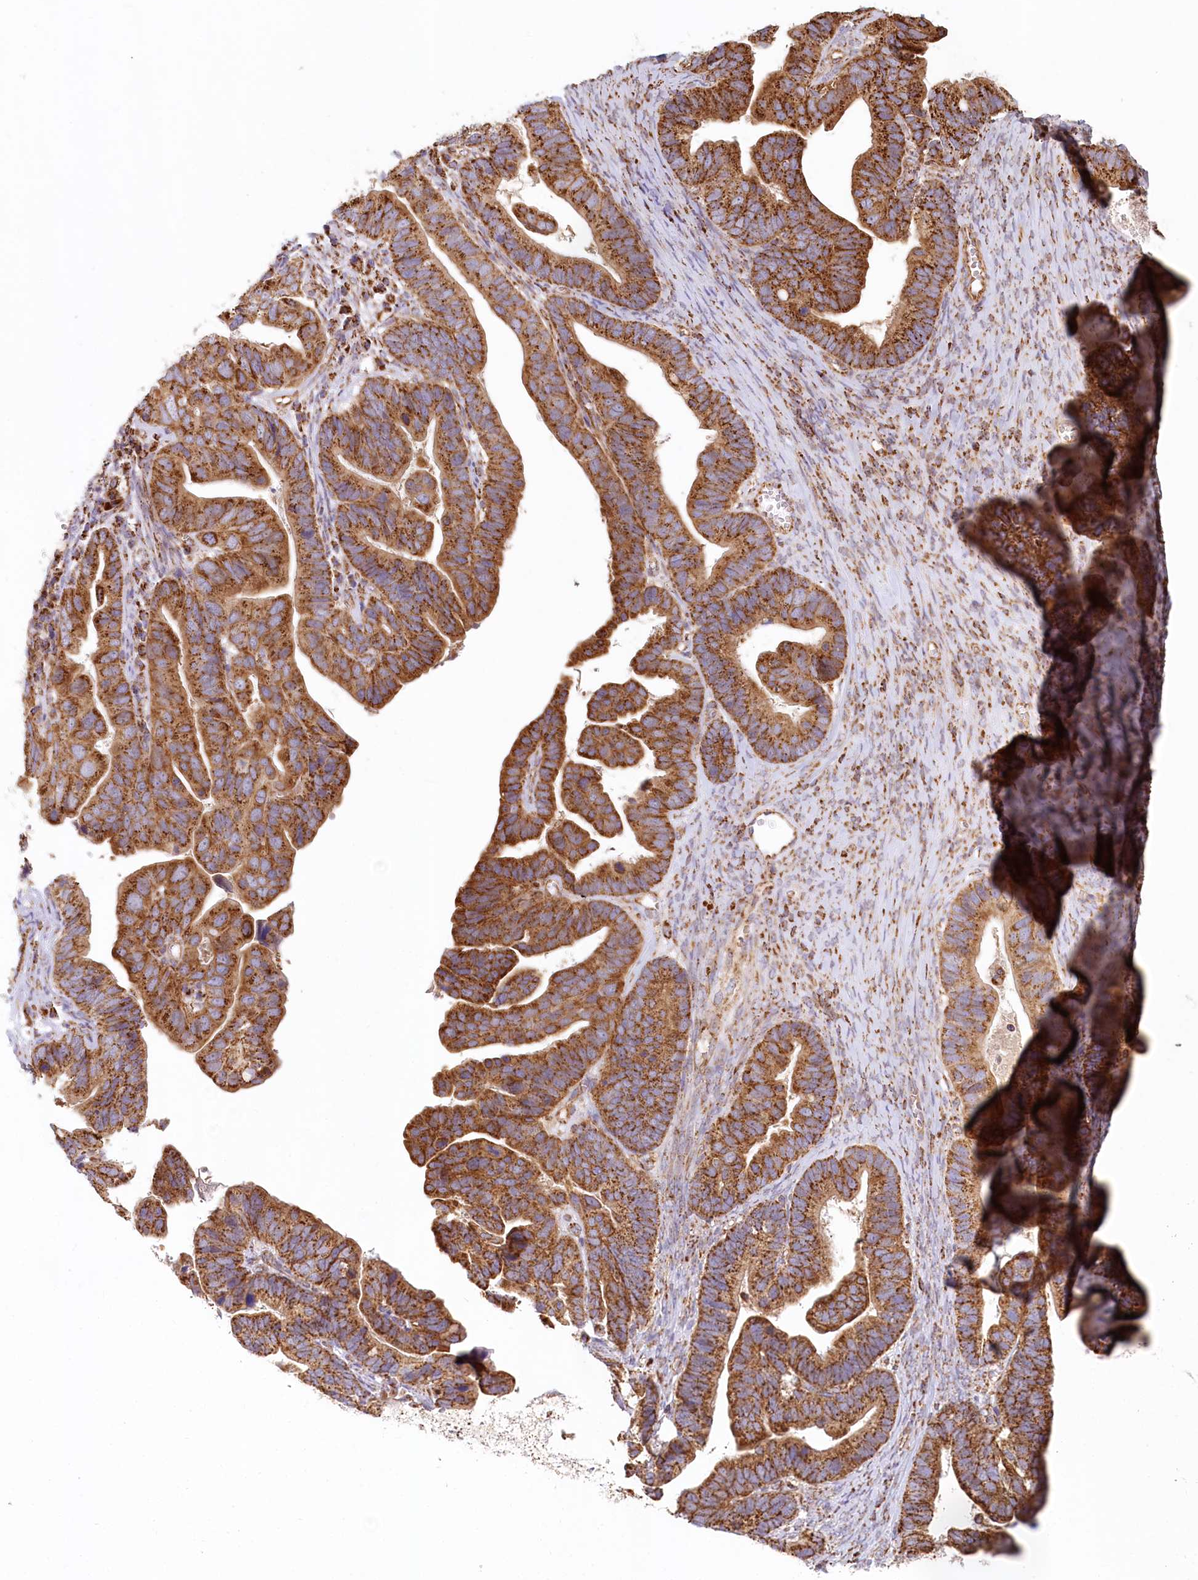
{"staining": {"intensity": "strong", "quantity": ">75%", "location": "cytoplasmic/membranous"}, "tissue": "ovarian cancer", "cell_type": "Tumor cells", "image_type": "cancer", "snomed": [{"axis": "morphology", "description": "Cystadenocarcinoma, serous, NOS"}, {"axis": "topography", "description": "Ovary"}], "caption": "Serous cystadenocarcinoma (ovarian) was stained to show a protein in brown. There is high levels of strong cytoplasmic/membranous expression in approximately >75% of tumor cells.", "gene": "UMPS", "patient": {"sex": "female", "age": 56}}